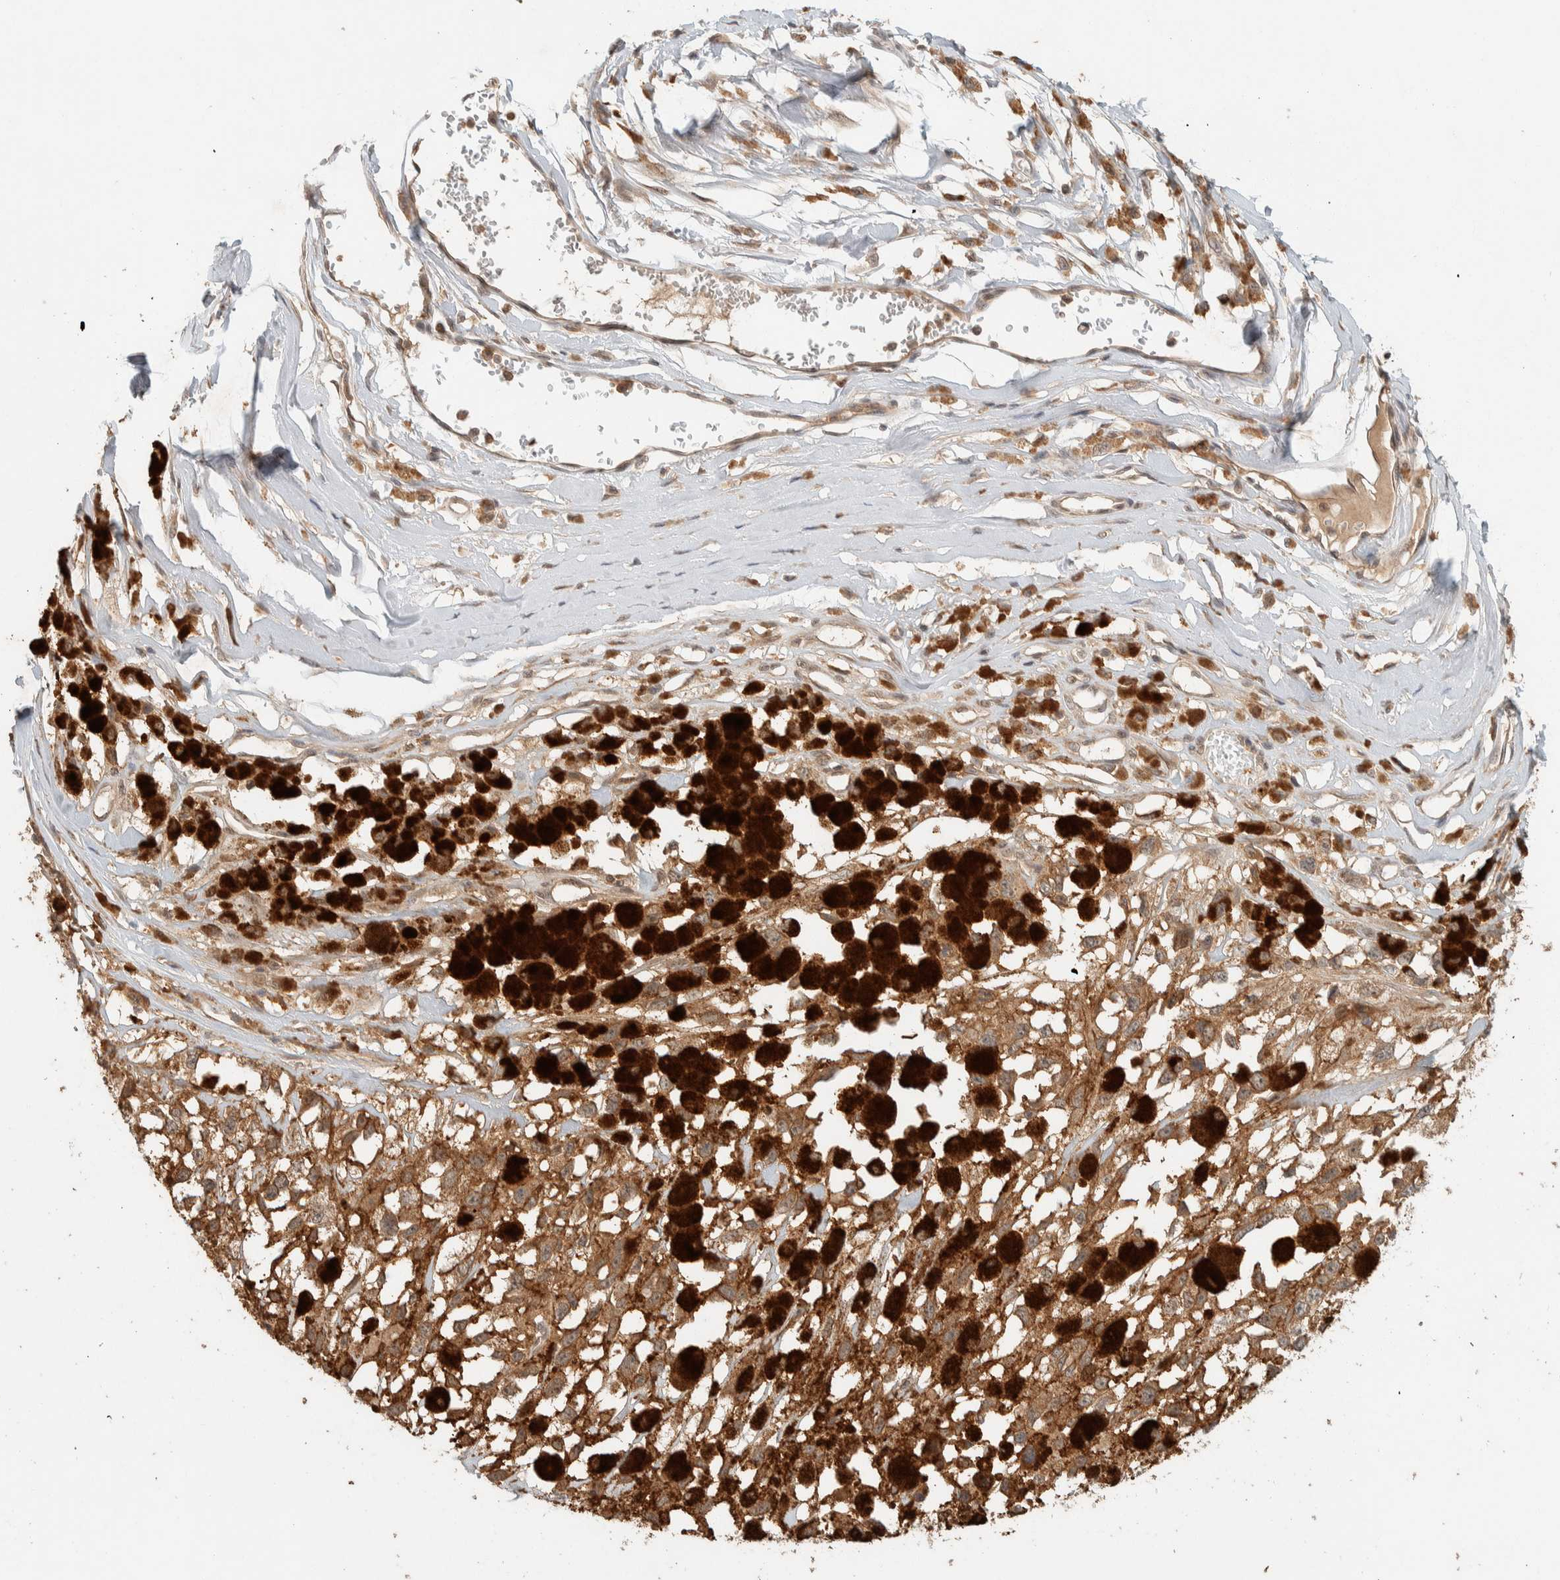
{"staining": {"intensity": "moderate", "quantity": ">75%", "location": "cytoplasmic/membranous,nuclear"}, "tissue": "melanoma", "cell_type": "Tumor cells", "image_type": "cancer", "snomed": [{"axis": "morphology", "description": "Malignant melanoma, Metastatic site"}, {"axis": "topography", "description": "Lymph node"}], "caption": "Moderate cytoplasmic/membranous and nuclear positivity is present in approximately >75% of tumor cells in melanoma.", "gene": "ZNF567", "patient": {"sex": "male", "age": 59}}